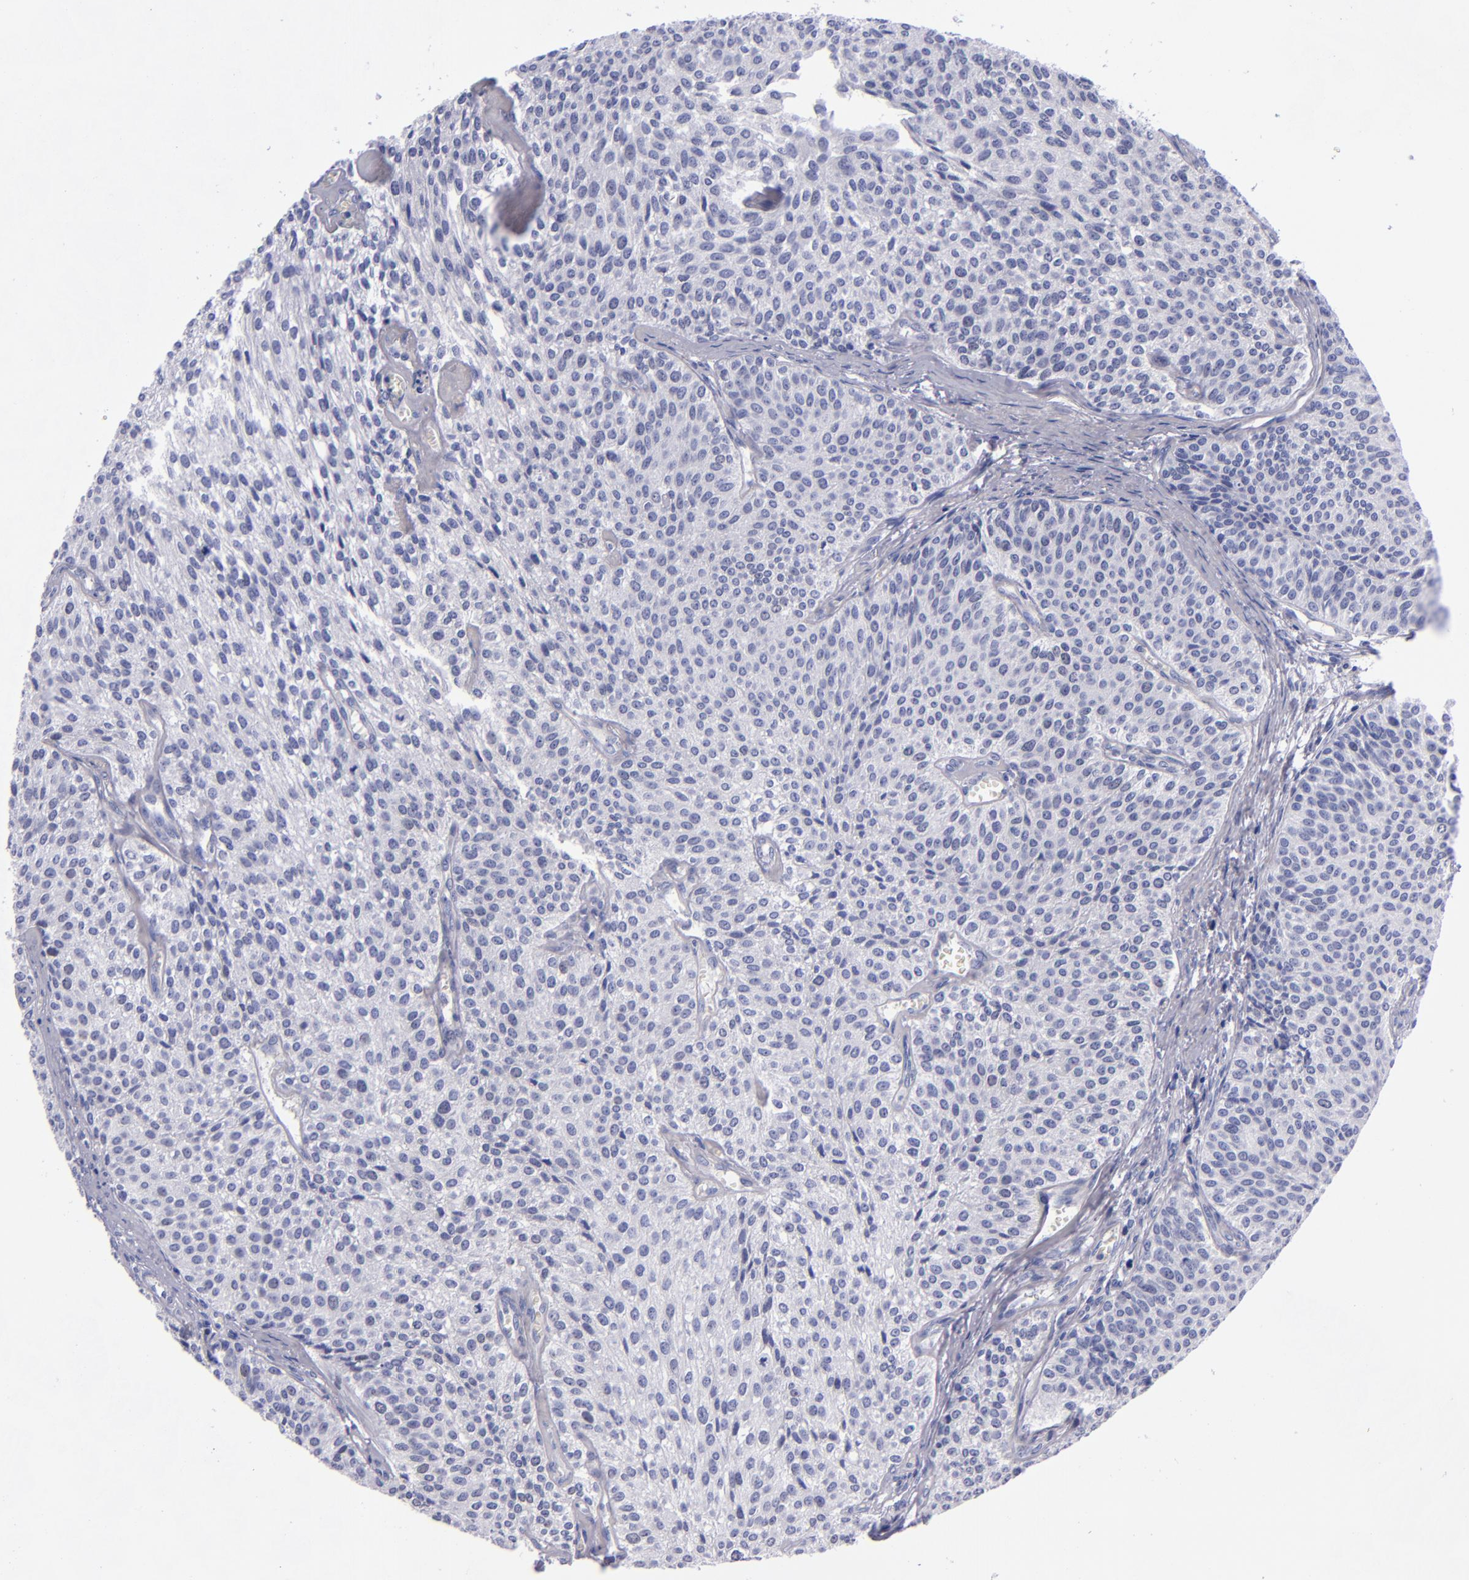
{"staining": {"intensity": "negative", "quantity": "none", "location": "none"}, "tissue": "urothelial cancer", "cell_type": "Tumor cells", "image_type": "cancer", "snomed": [{"axis": "morphology", "description": "Urothelial carcinoma, Low grade"}, {"axis": "topography", "description": "Urinary bladder"}], "caption": "Tumor cells show no significant protein expression in urothelial cancer. (Stains: DAB (3,3'-diaminobenzidine) immunohistochemistry (IHC) with hematoxylin counter stain, Microscopy: brightfield microscopy at high magnification).", "gene": "MCM7", "patient": {"sex": "female", "age": 73}}